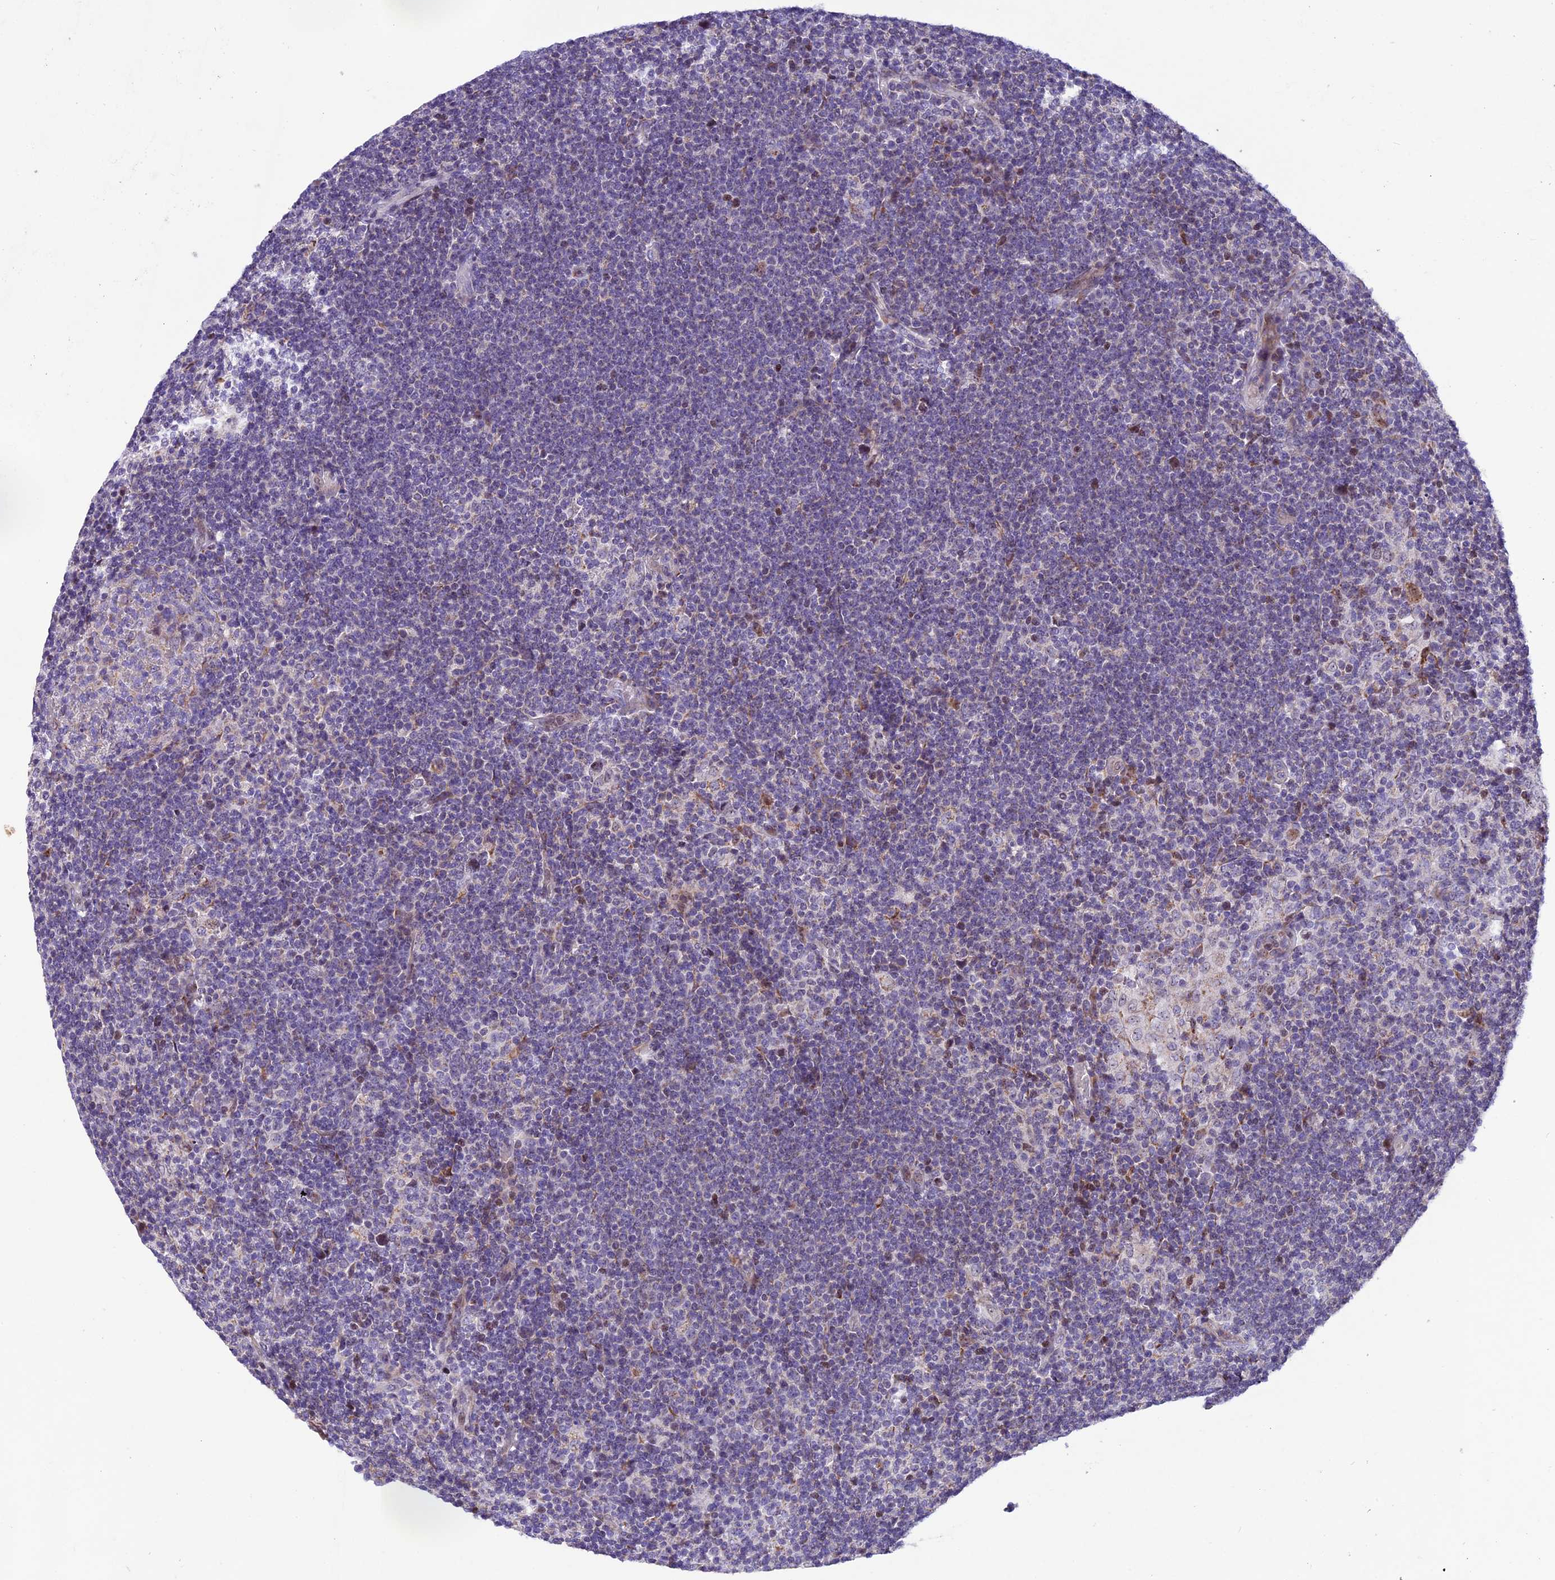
{"staining": {"intensity": "negative", "quantity": "none", "location": "none"}, "tissue": "lymphoma", "cell_type": "Tumor cells", "image_type": "cancer", "snomed": [{"axis": "morphology", "description": "Hodgkin's disease, NOS"}, {"axis": "topography", "description": "Lymph node"}], "caption": "Hodgkin's disease was stained to show a protein in brown. There is no significant staining in tumor cells. Nuclei are stained in blue.", "gene": "MIEF2", "patient": {"sex": "female", "age": 57}}